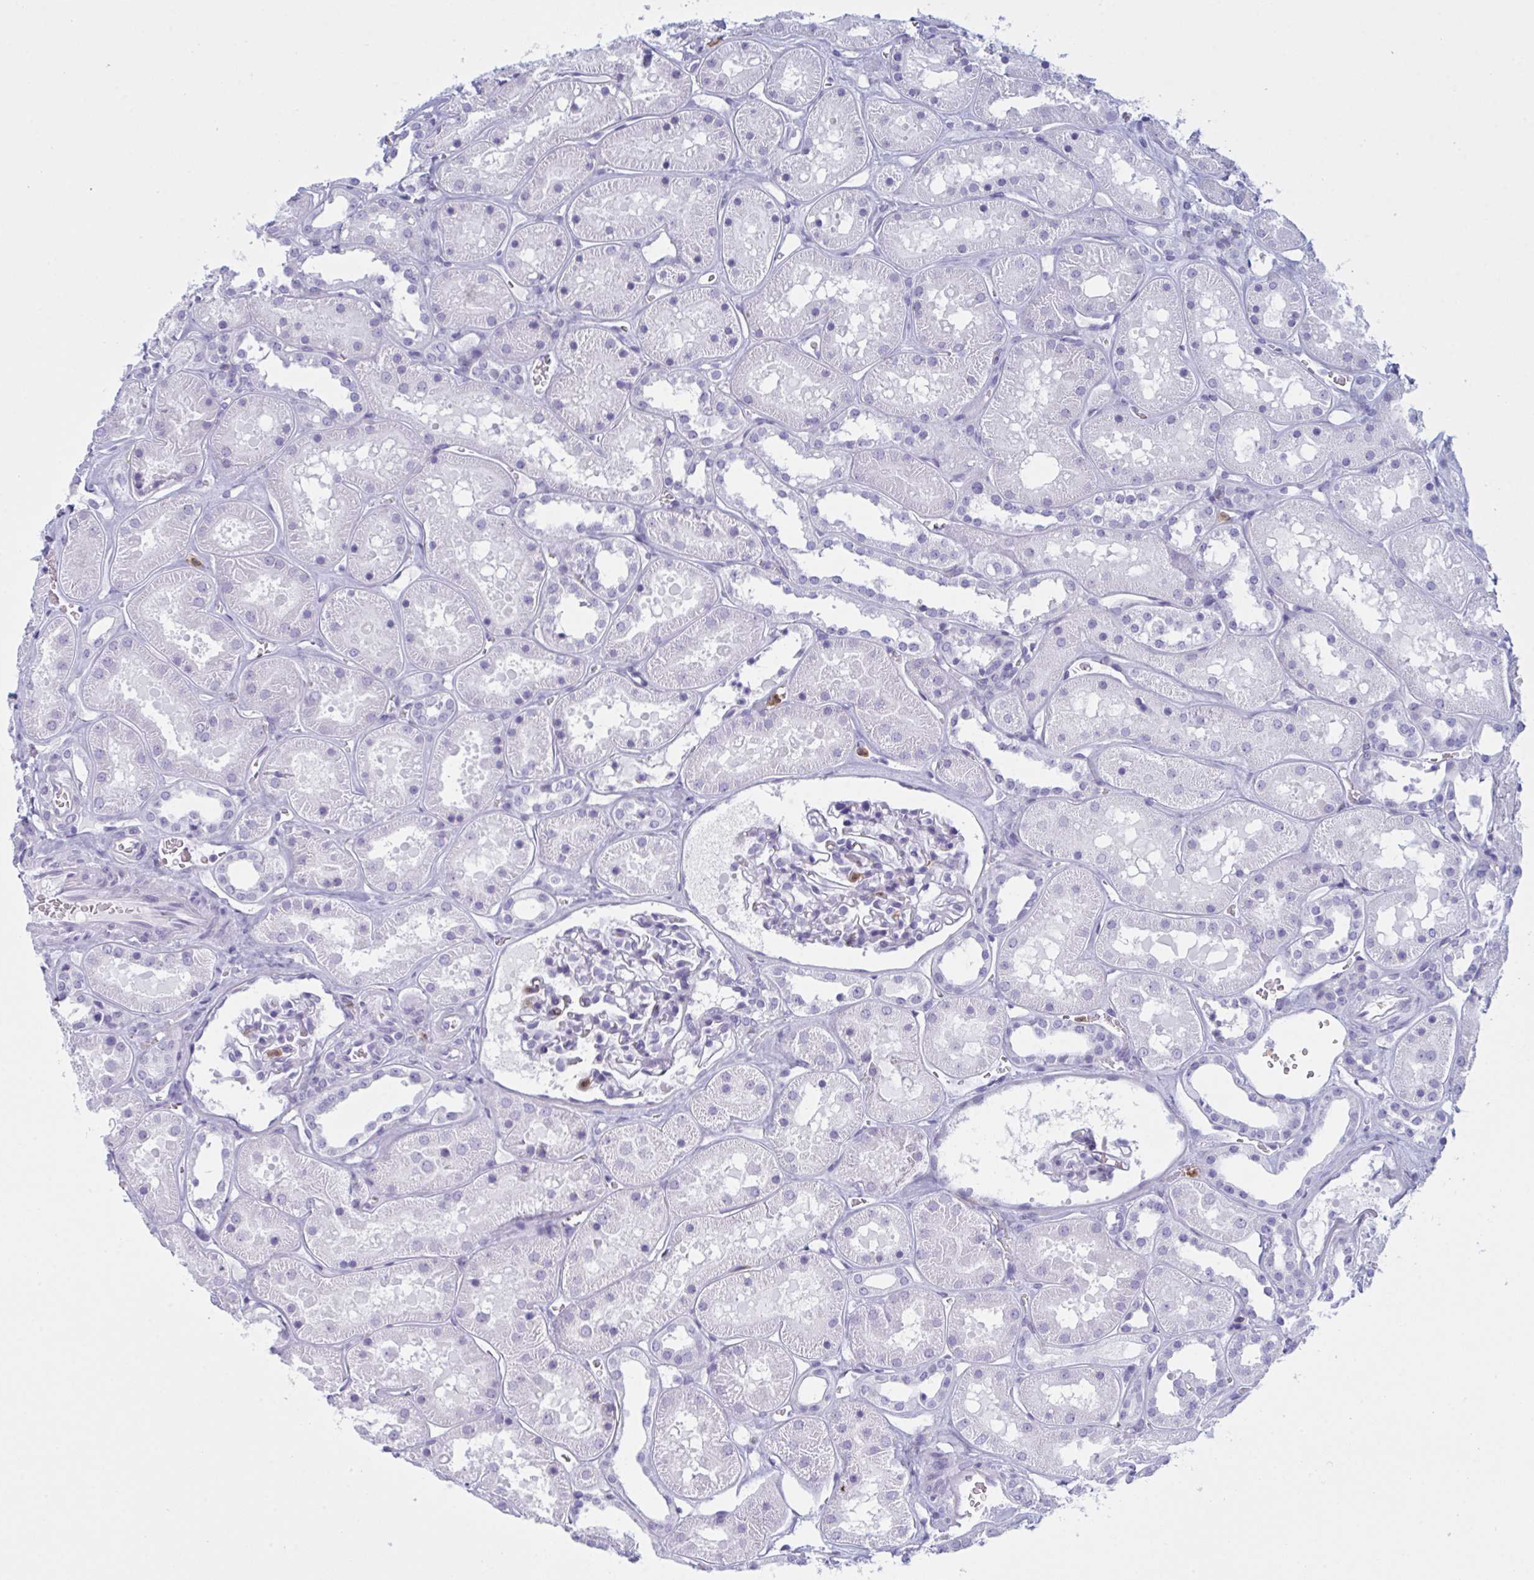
{"staining": {"intensity": "negative", "quantity": "none", "location": "none"}, "tissue": "kidney", "cell_type": "Cells in glomeruli", "image_type": "normal", "snomed": [{"axis": "morphology", "description": "Normal tissue, NOS"}, {"axis": "topography", "description": "Kidney"}], "caption": "This image is of normal kidney stained with IHC to label a protein in brown with the nuclei are counter-stained blue. There is no staining in cells in glomeruli.", "gene": "MYO1F", "patient": {"sex": "female", "age": 41}}